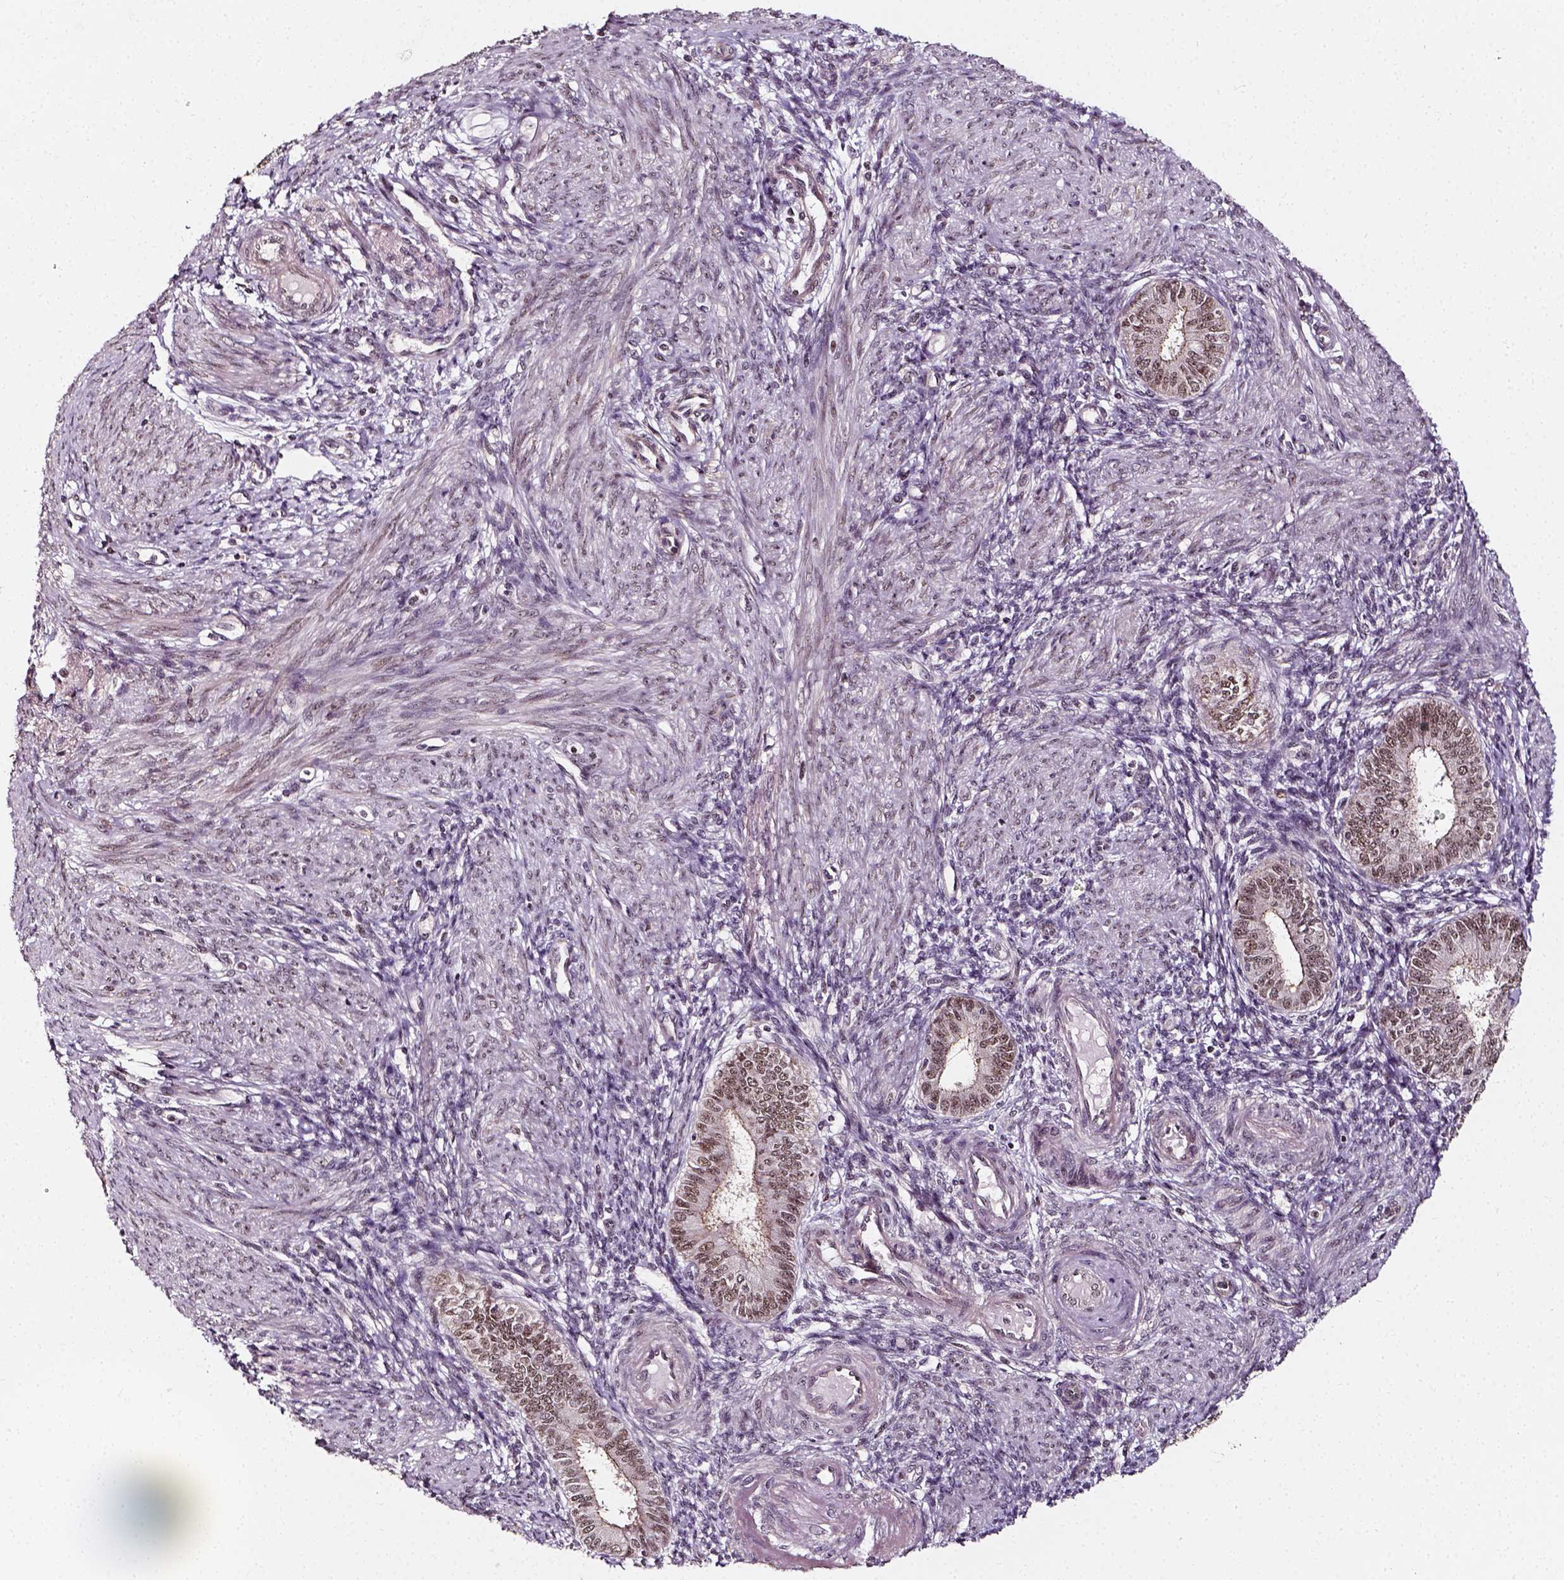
{"staining": {"intensity": "weak", "quantity": "25%-75%", "location": "nuclear"}, "tissue": "endometrium", "cell_type": "Cells in endometrial stroma", "image_type": "normal", "snomed": [{"axis": "morphology", "description": "Normal tissue, NOS"}, {"axis": "topography", "description": "Endometrium"}], "caption": "IHC of benign endometrium demonstrates low levels of weak nuclear positivity in about 25%-75% of cells in endometrial stroma. The protein of interest is shown in brown color, while the nuclei are stained blue.", "gene": "NACC1", "patient": {"sex": "female", "age": 39}}